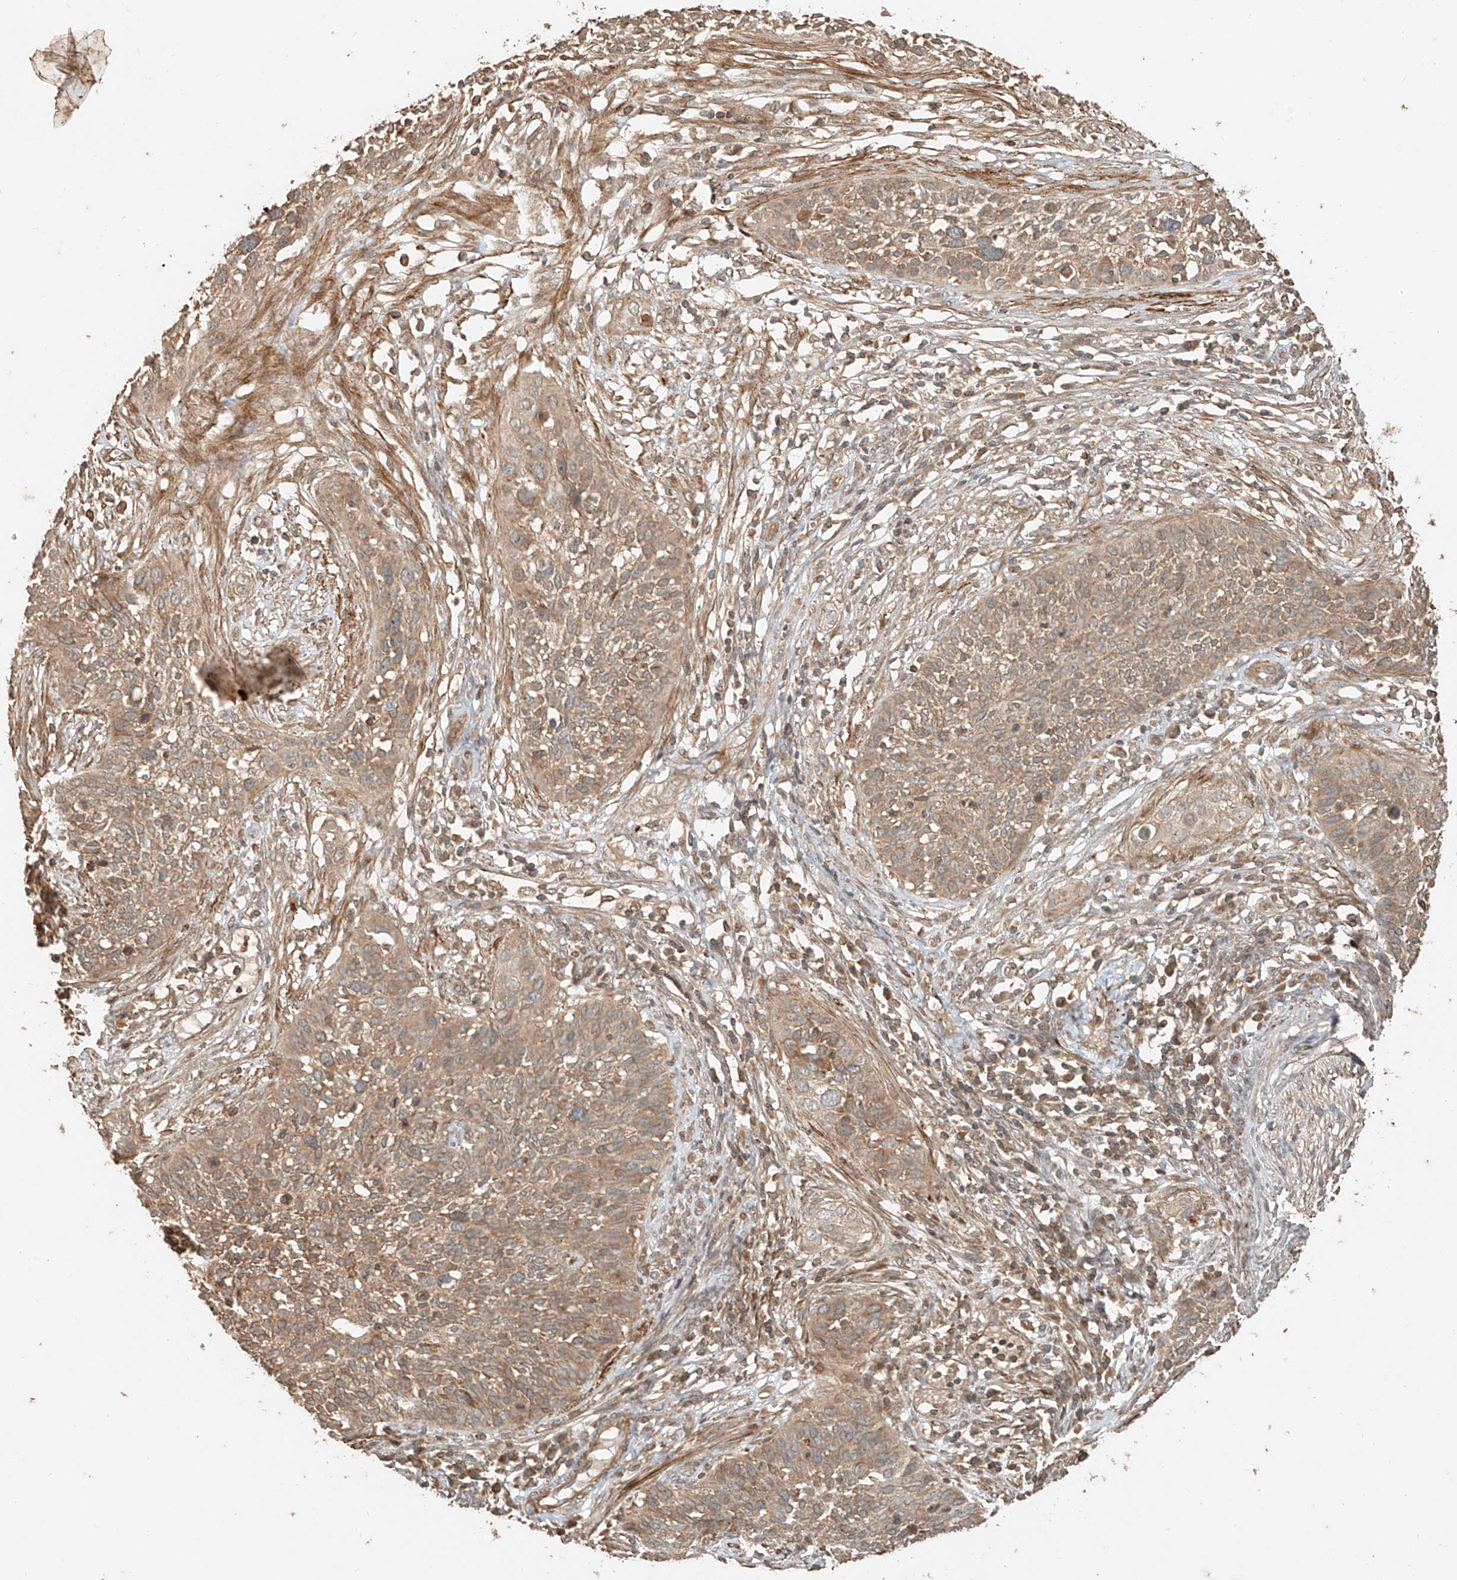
{"staining": {"intensity": "moderate", "quantity": ">75%", "location": "cytoplasmic/membranous"}, "tissue": "cervical cancer", "cell_type": "Tumor cells", "image_type": "cancer", "snomed": [{"axis": "morphology", "description": "Squamous cell carcinoma, NOS"}, {"axis": "topography", "description": "Cervix"}], "caption": "Immunohistochemistry (IHC) of human cervical cancer (squamous cell carcinoma) displays medium levels of moderate cytoplasmic/membranous positivity in approximately >75% of tumor cells.", "gene": "ANKZF1", "patient": {"sex": "female", "age": 34}}